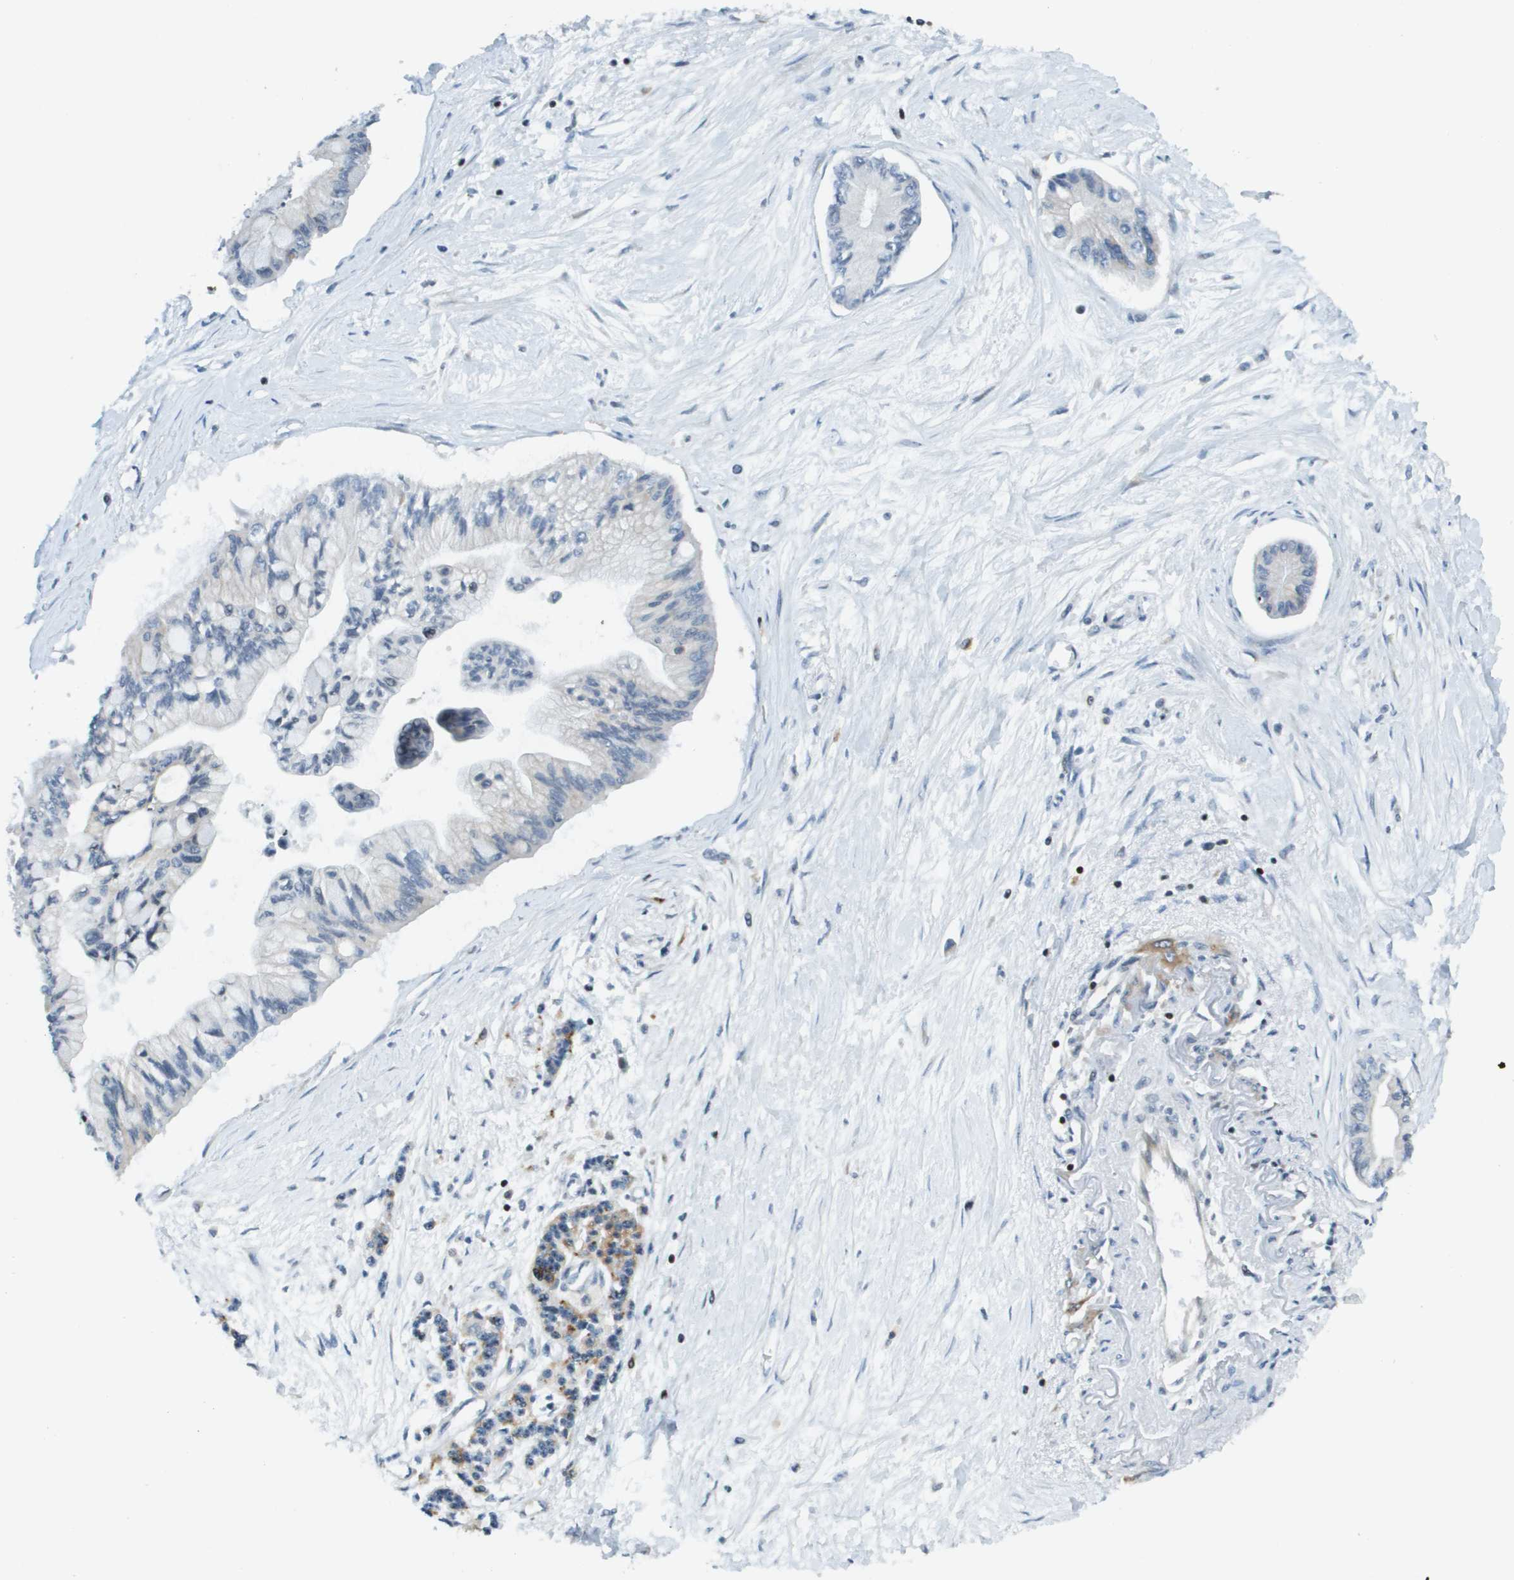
{"staining": {"intensity": "weak", "quantity": "<25%", "location": "cytoplasmic/membranous"}, "tissue": "pancreatic cancer", "cell_type": "Tumor cells", "image_type": "cancer", "snomed": [{"axis": "morphology", "description": "Adenocarcinoma, NOS"}, {"axis": "topography", "description": "Pancreas"}], "caption": "Immunohistochemistry of human pancreatic cancer displays no expression in tumor cells.", "gene": "ESYT1", "patient": {"sex": "female", "age": 77}}